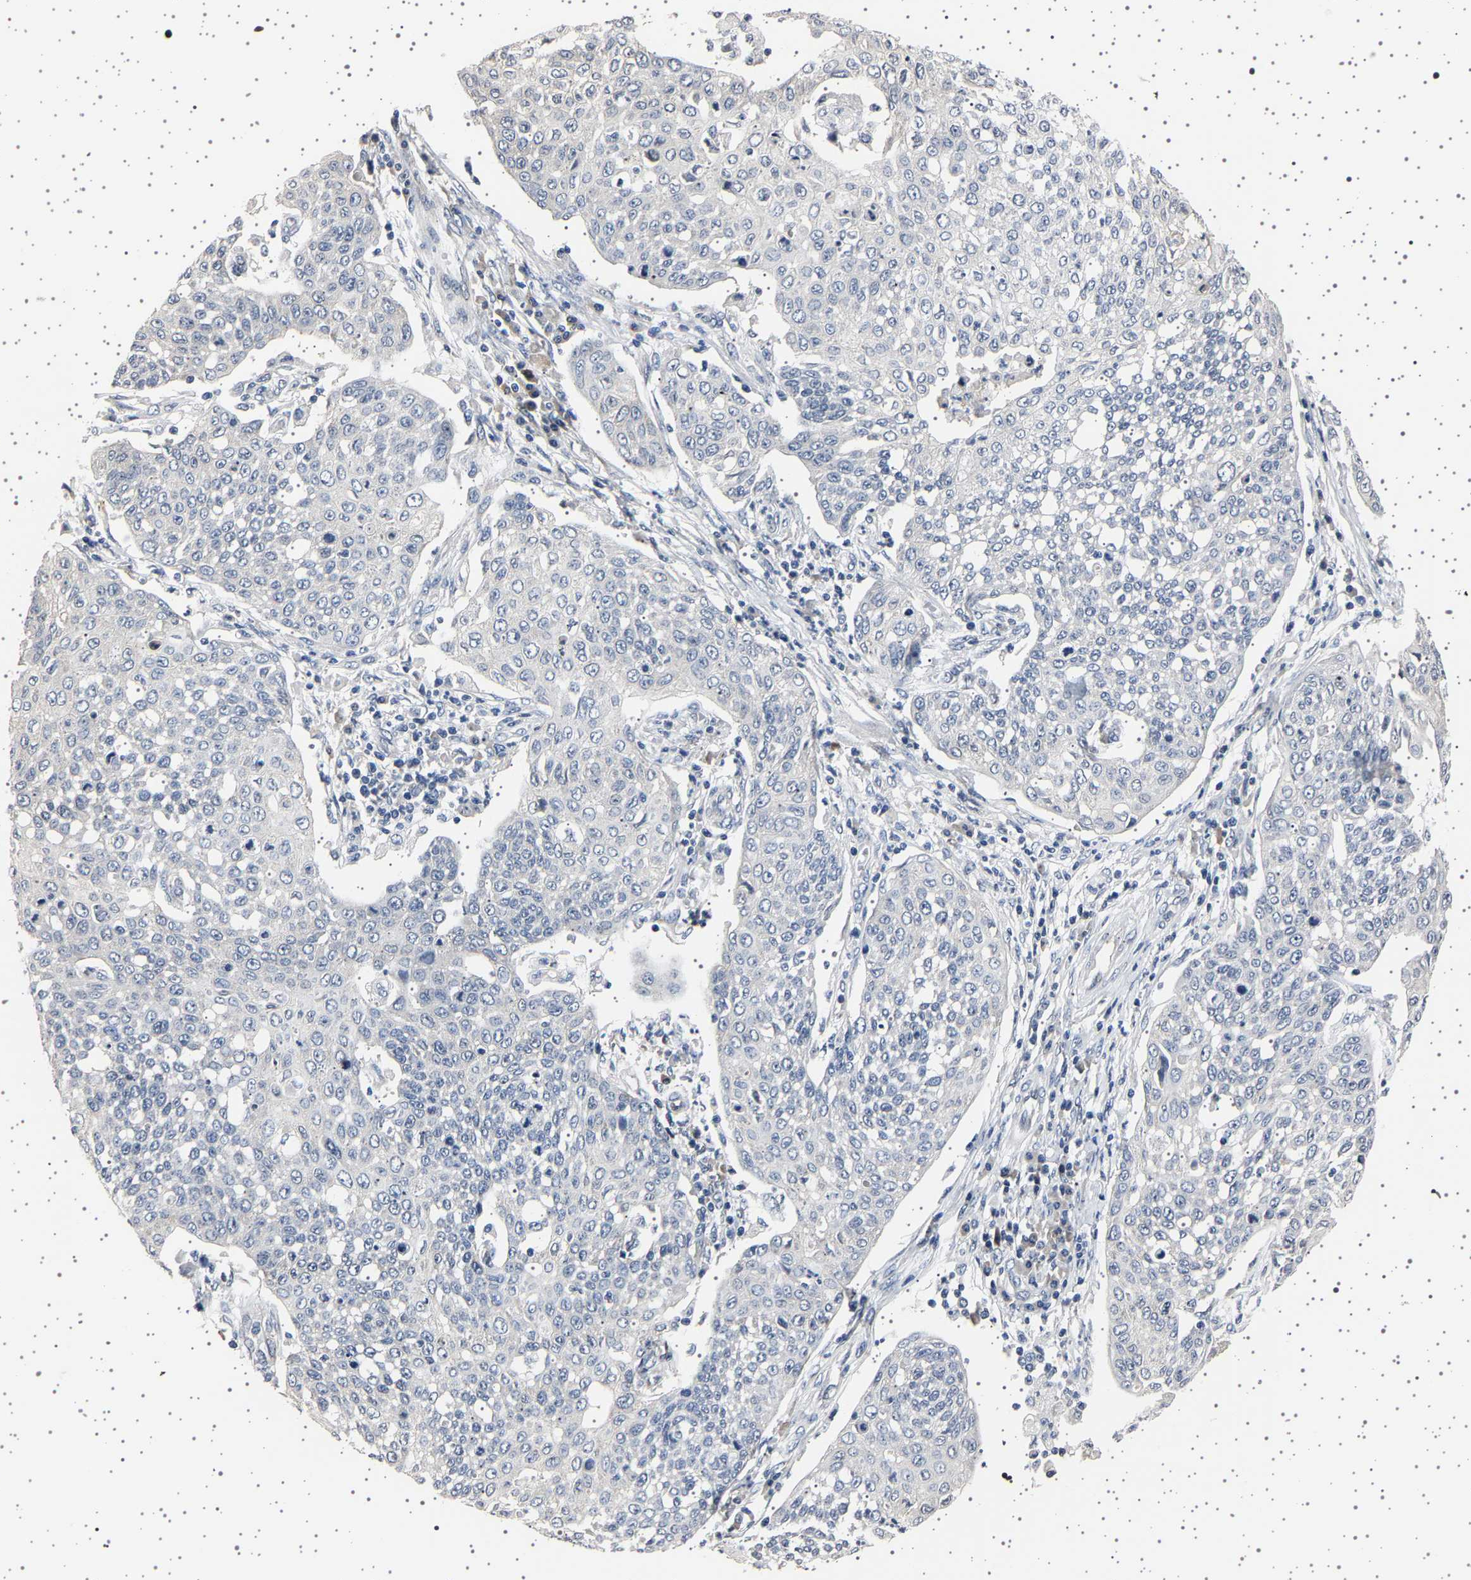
{"staining": {"intensity": "negative", "quantity": "none", "location": "none"}, "tissue": "cervical cancer", "cell_type": "Tumor cells", "image_type": "cancer", "snomed": [{"axis": "morphology", "description": "Squamous cell carcinoma, NOS"}, {"axis": "topography", "description": "Cervix"}], "caption": "A photomicrograph of cervical squamous cell carcinoma stained for a protein demonstrates no brown staining in tumor cells.", "gene": "IL10RB", "patient": {"sex": "female", "age": 34}}